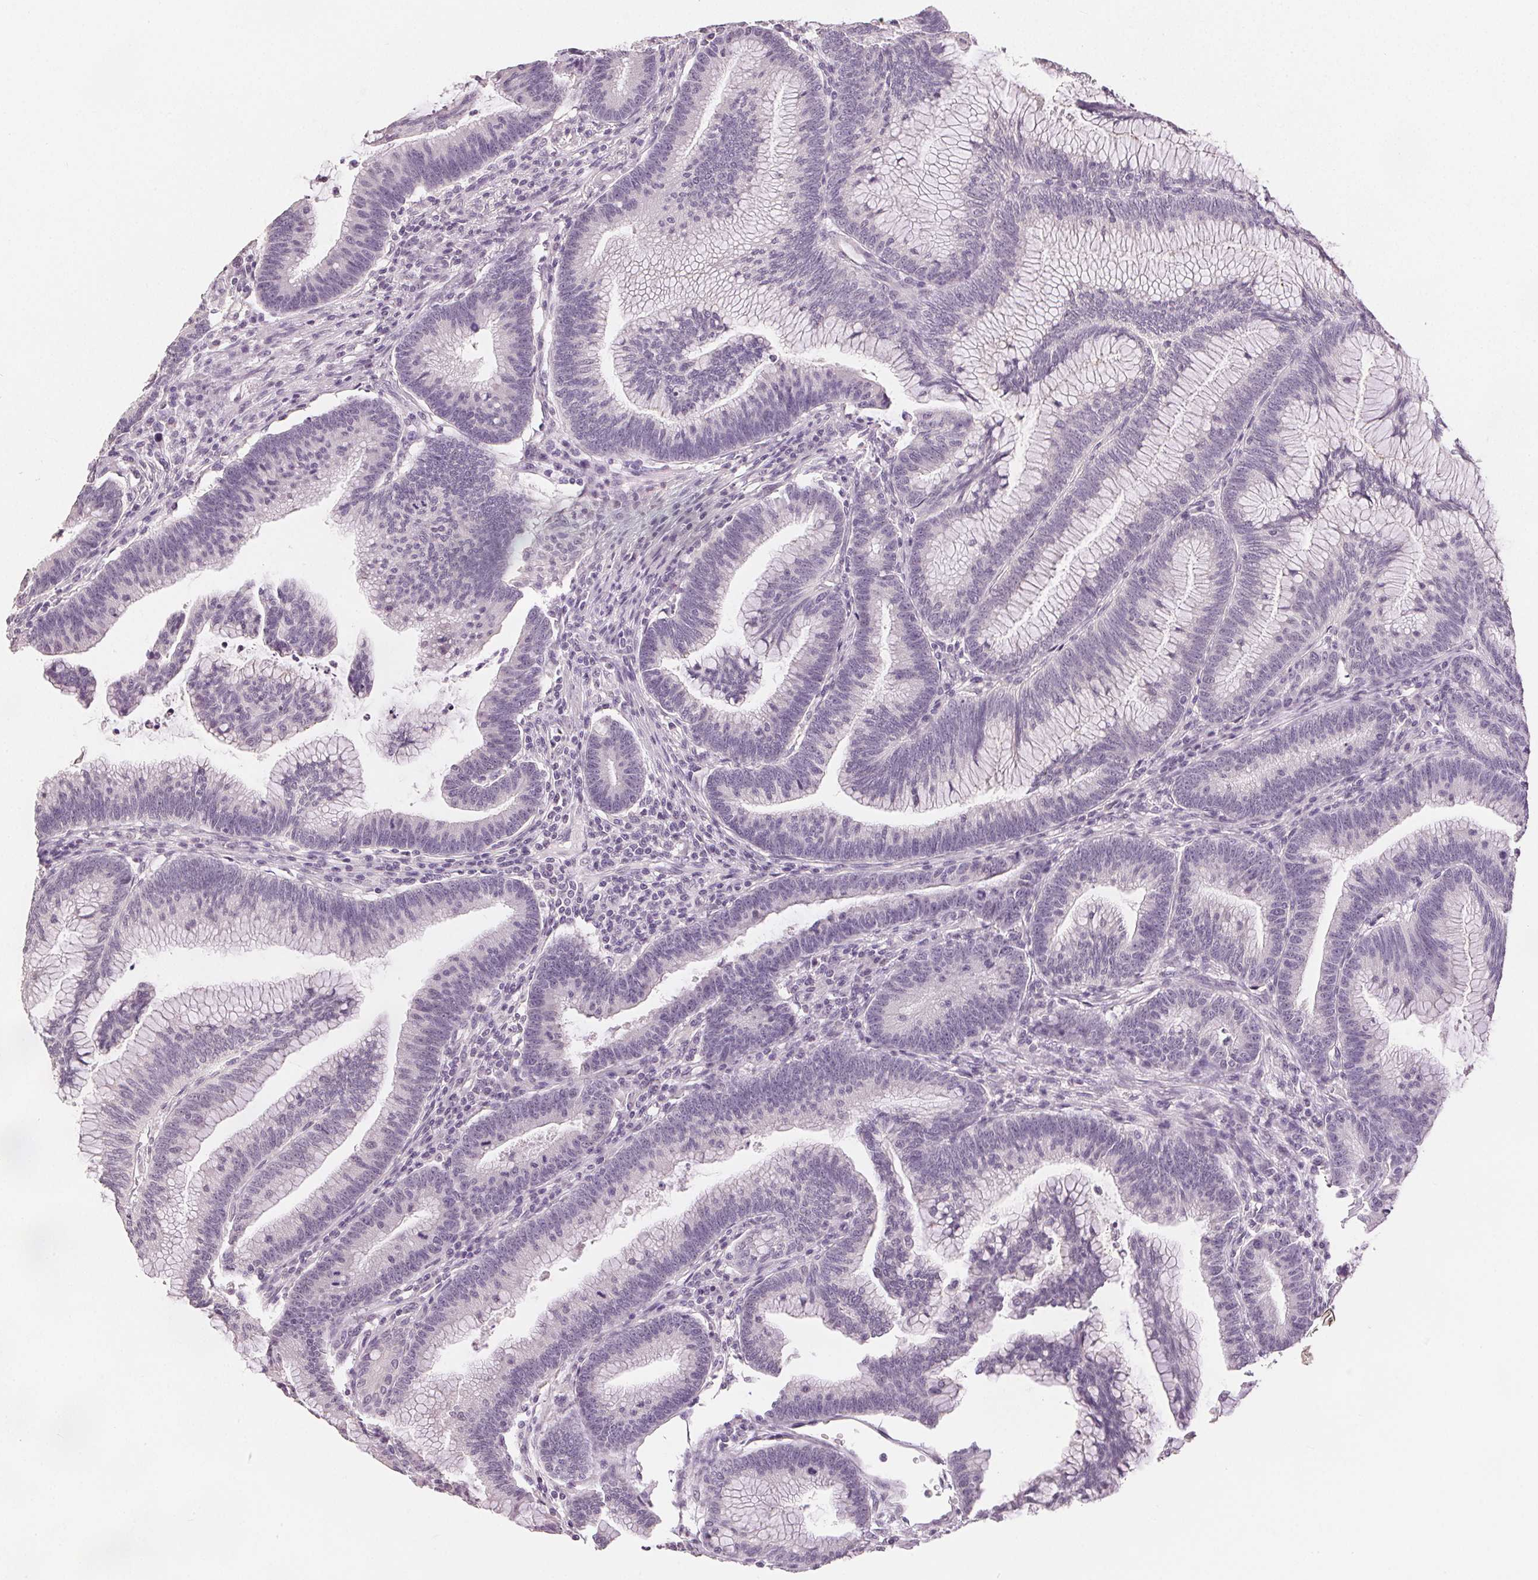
{"staining": {"intensity": "negative", "quantity": "none", "location": "none"}, "tissue": "colorectal cancer", "cell_type": "Tumor cells", "image_type": "cancer", "snomed": [{"axis": "morphology", "description": "Adenocarcinoma, NOS"}, {"axis": "topography", "description": "Colon"}], "caption": "Micrograph shows no protein positivity in tumor cells of colorectal adenocarcinoma tissue.", "gene": "SLC27A5", "patient": {"sex": "female", "age": 78}}